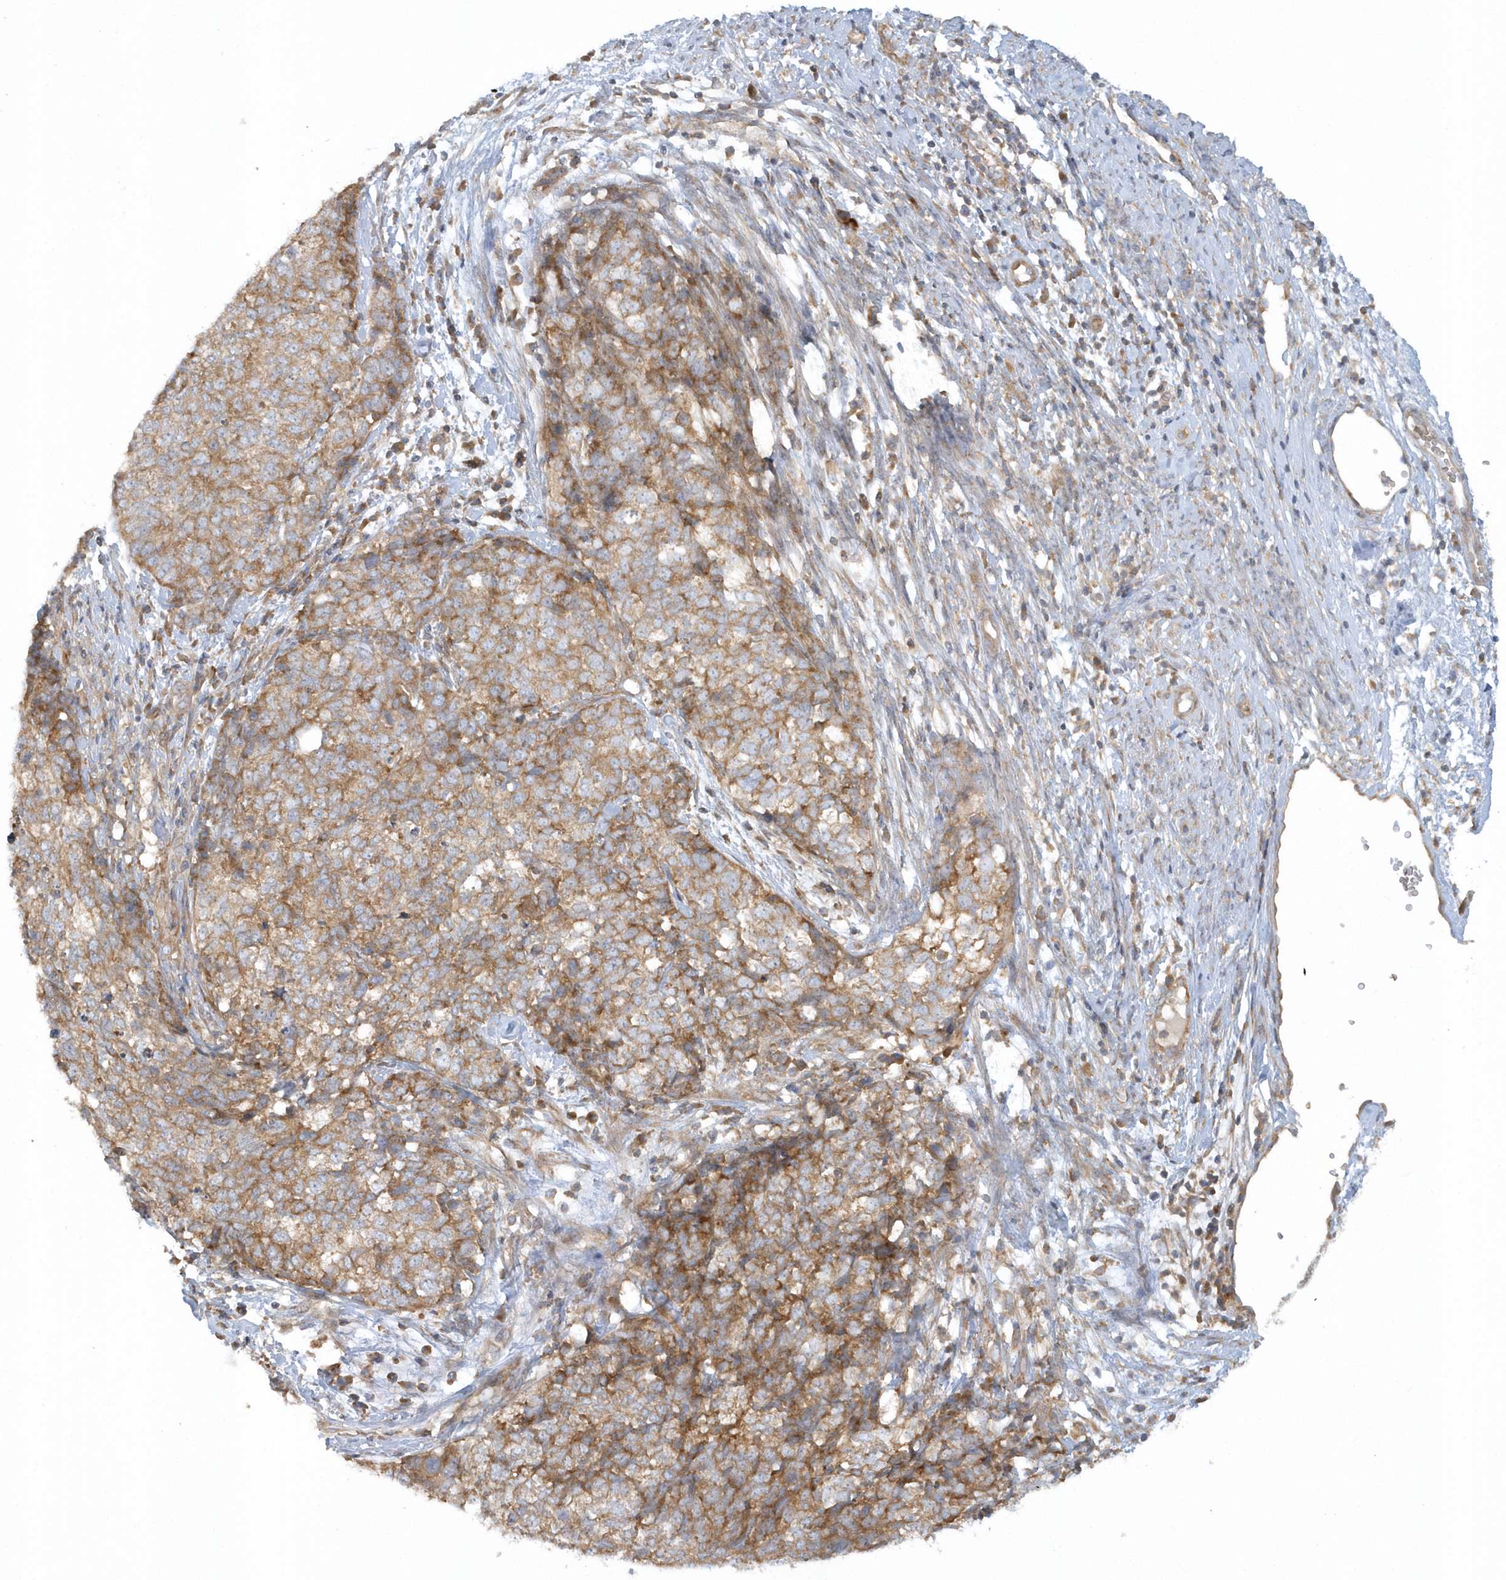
{"staining": {"intensity": "moderate", "quantity": ">75%", "location": "cytoplasmic/membranous"}, "tissue": "cervical cancer", "cell_type": "Tumor cells", "image_type": "cancer", "snomed": [{"axis": "morphology", "description": "Squamous cell carcinoma, NOS"}, {"axis": "topography", "description": "Cervix"}], "caption": "Human cervical cancer (squamous cell carcinoma) stained for a protein (brown) reveals moderate cytoplasmic/membranous positive staining in about >75% of tumor cells.", "gene": "CNOT10", "patient": {"sex": "female", "age": 63}}